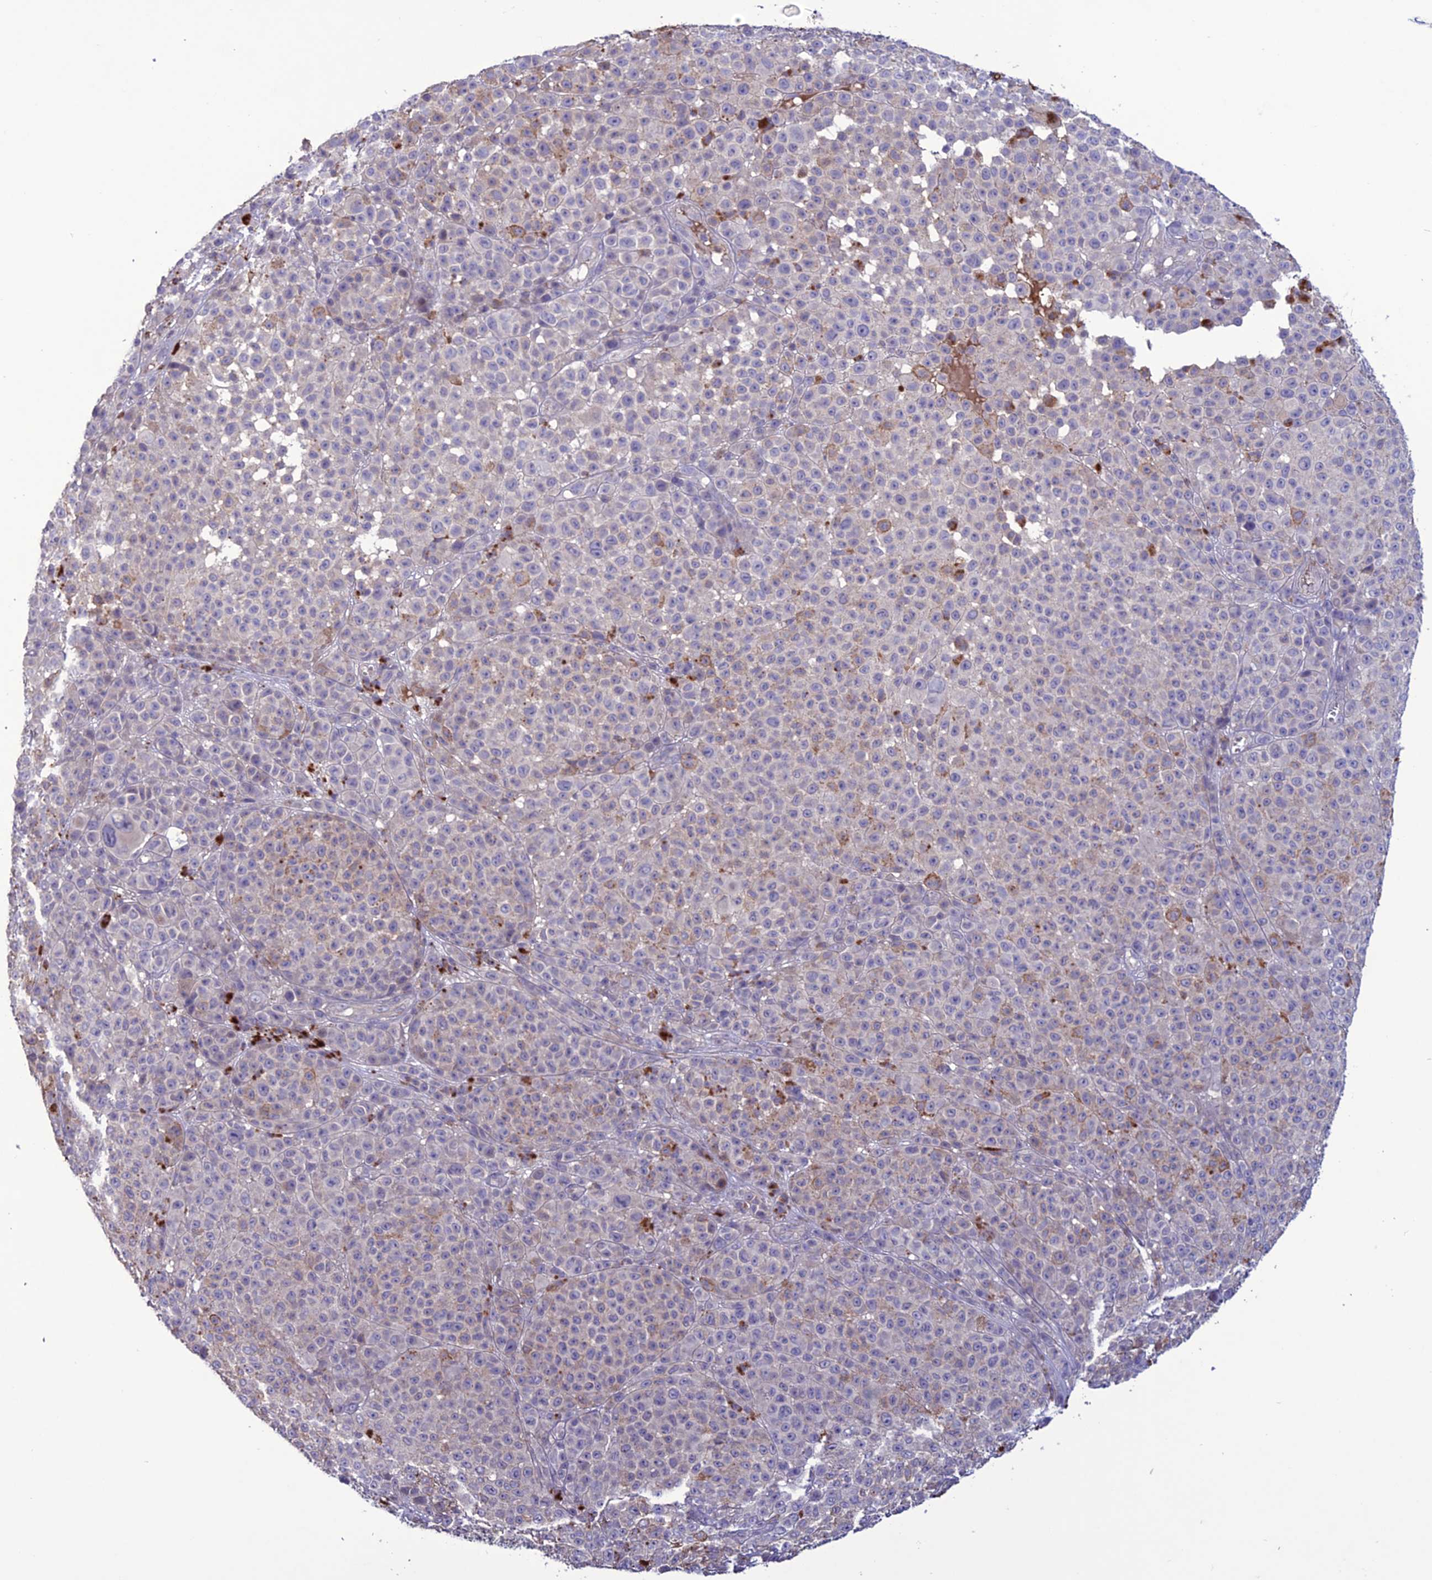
{"staining": {"intensity": "weak", "quantity": "<25%", "location": "cytoplasmic/membranous"}, "tissue": "melanoma", "cell_type": "Tumor cells", "image_type": "cancer", "snomed": [{"axis": "morphology", "description": "Malignant melanoma, NOS"}, {"axis": "topography", "description": "Skin"}], "caption": "High magnification brightfield microscopy of melanoma stained with DAB (3,3'-diaminobenzidine) (brown) and counterstained with hematoxylin (blue): tumor cells show no significant expression. (DAB immunohistochemistry (IHC) visualized using brightfield microscopy, high magnification).", "gene": "C2orf76", "patient": {"sex": "female", "age": 94}}